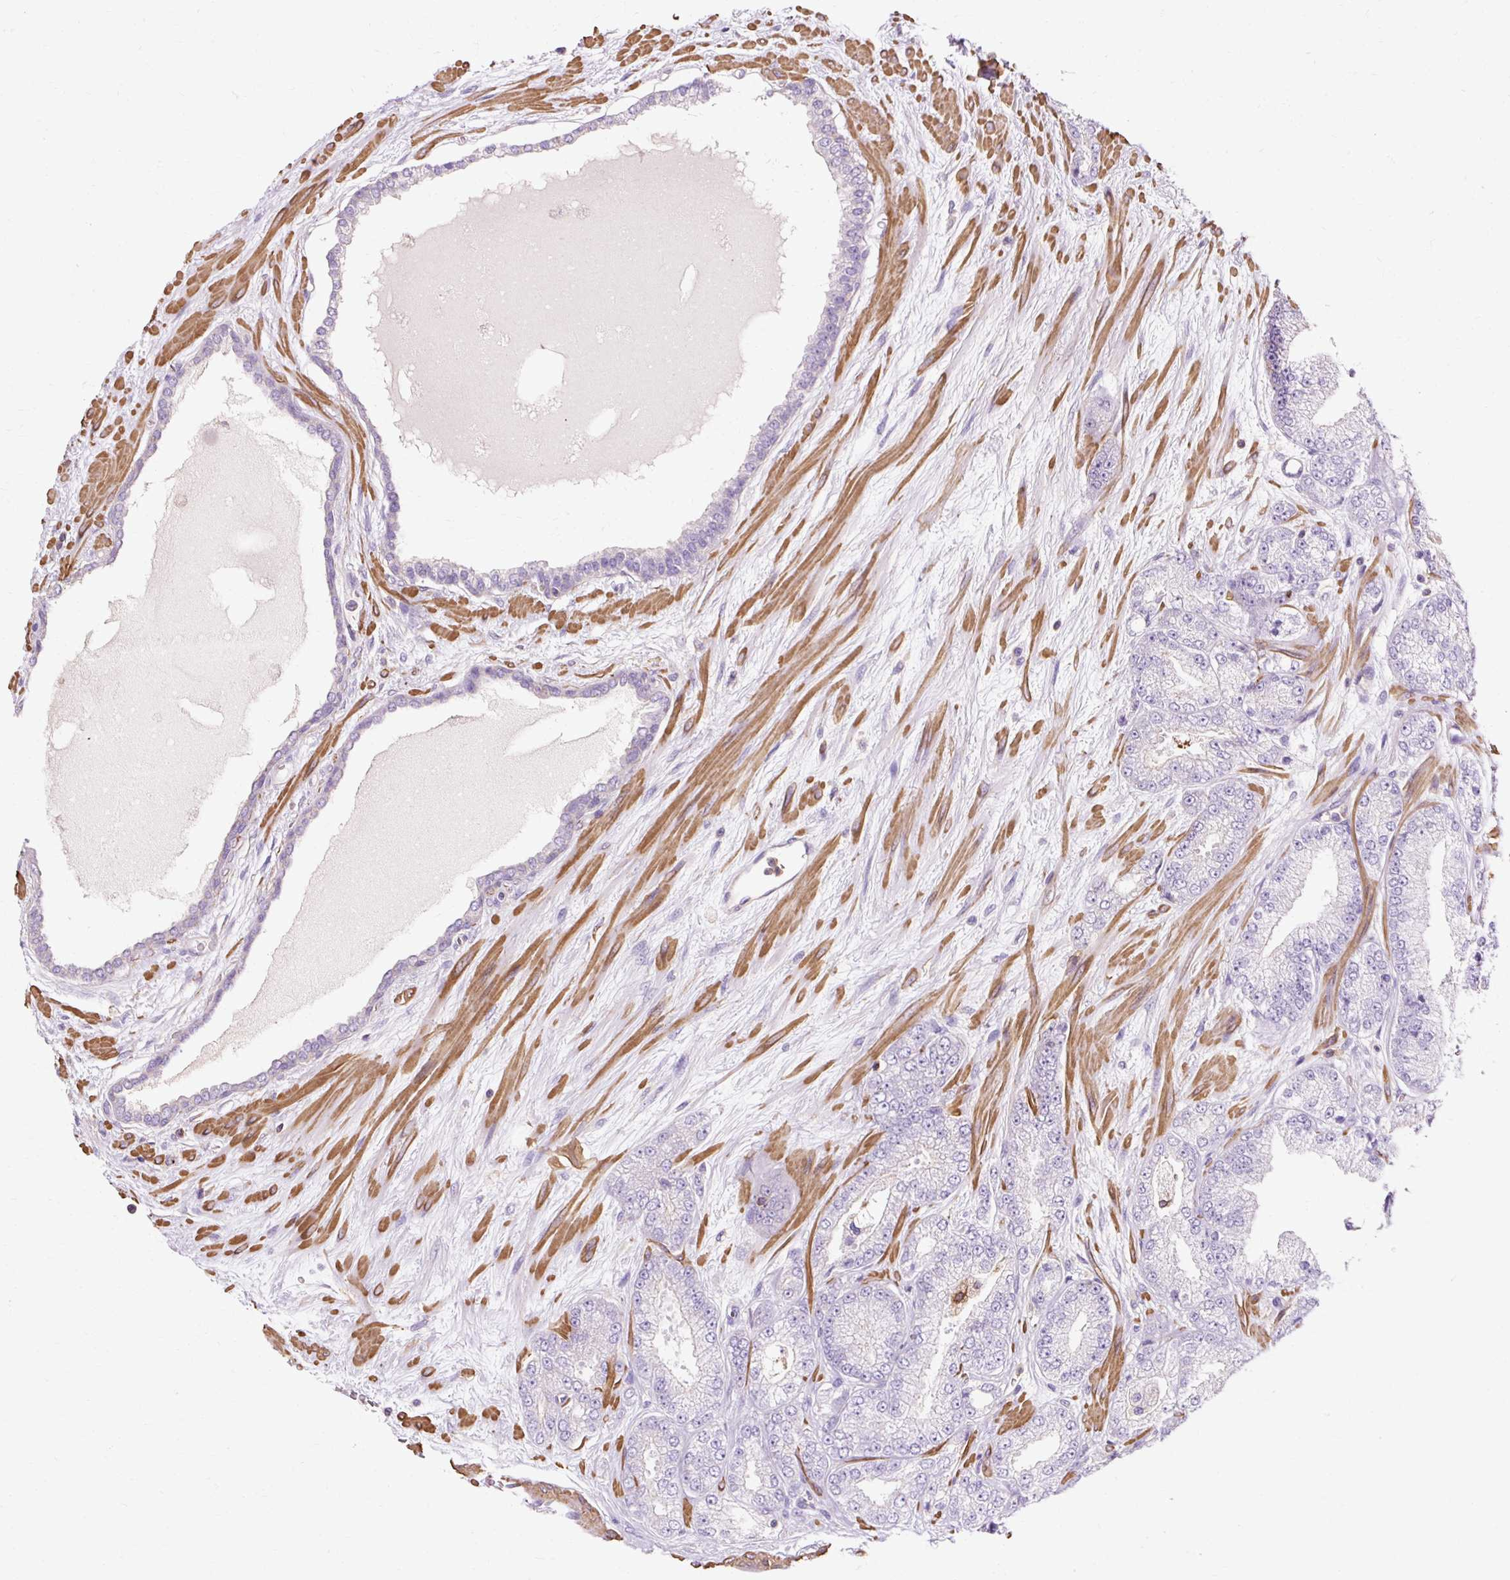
{"staining": {"intensity": "negative", "quantity": "none", "location": "none"}, "tissue": "prostate cancer", "cell_type": "Tumor cells", "image_type": "cancer", "snomed": [{"axis": "morphology", "description": "Adenocarcinoma, High grade"}, {"axis": "topography", "description": "Prostate"}], "caption": "High magnification brightfield microscopy of high-grade adenocarcinoma (prostate) stained with DAB (brown) and counterstained with hematoxylin (blue): tumor cells show no significant positivity.", "gene": "TBC1D2B", "patient": {"sex": "male", "age": 68}}